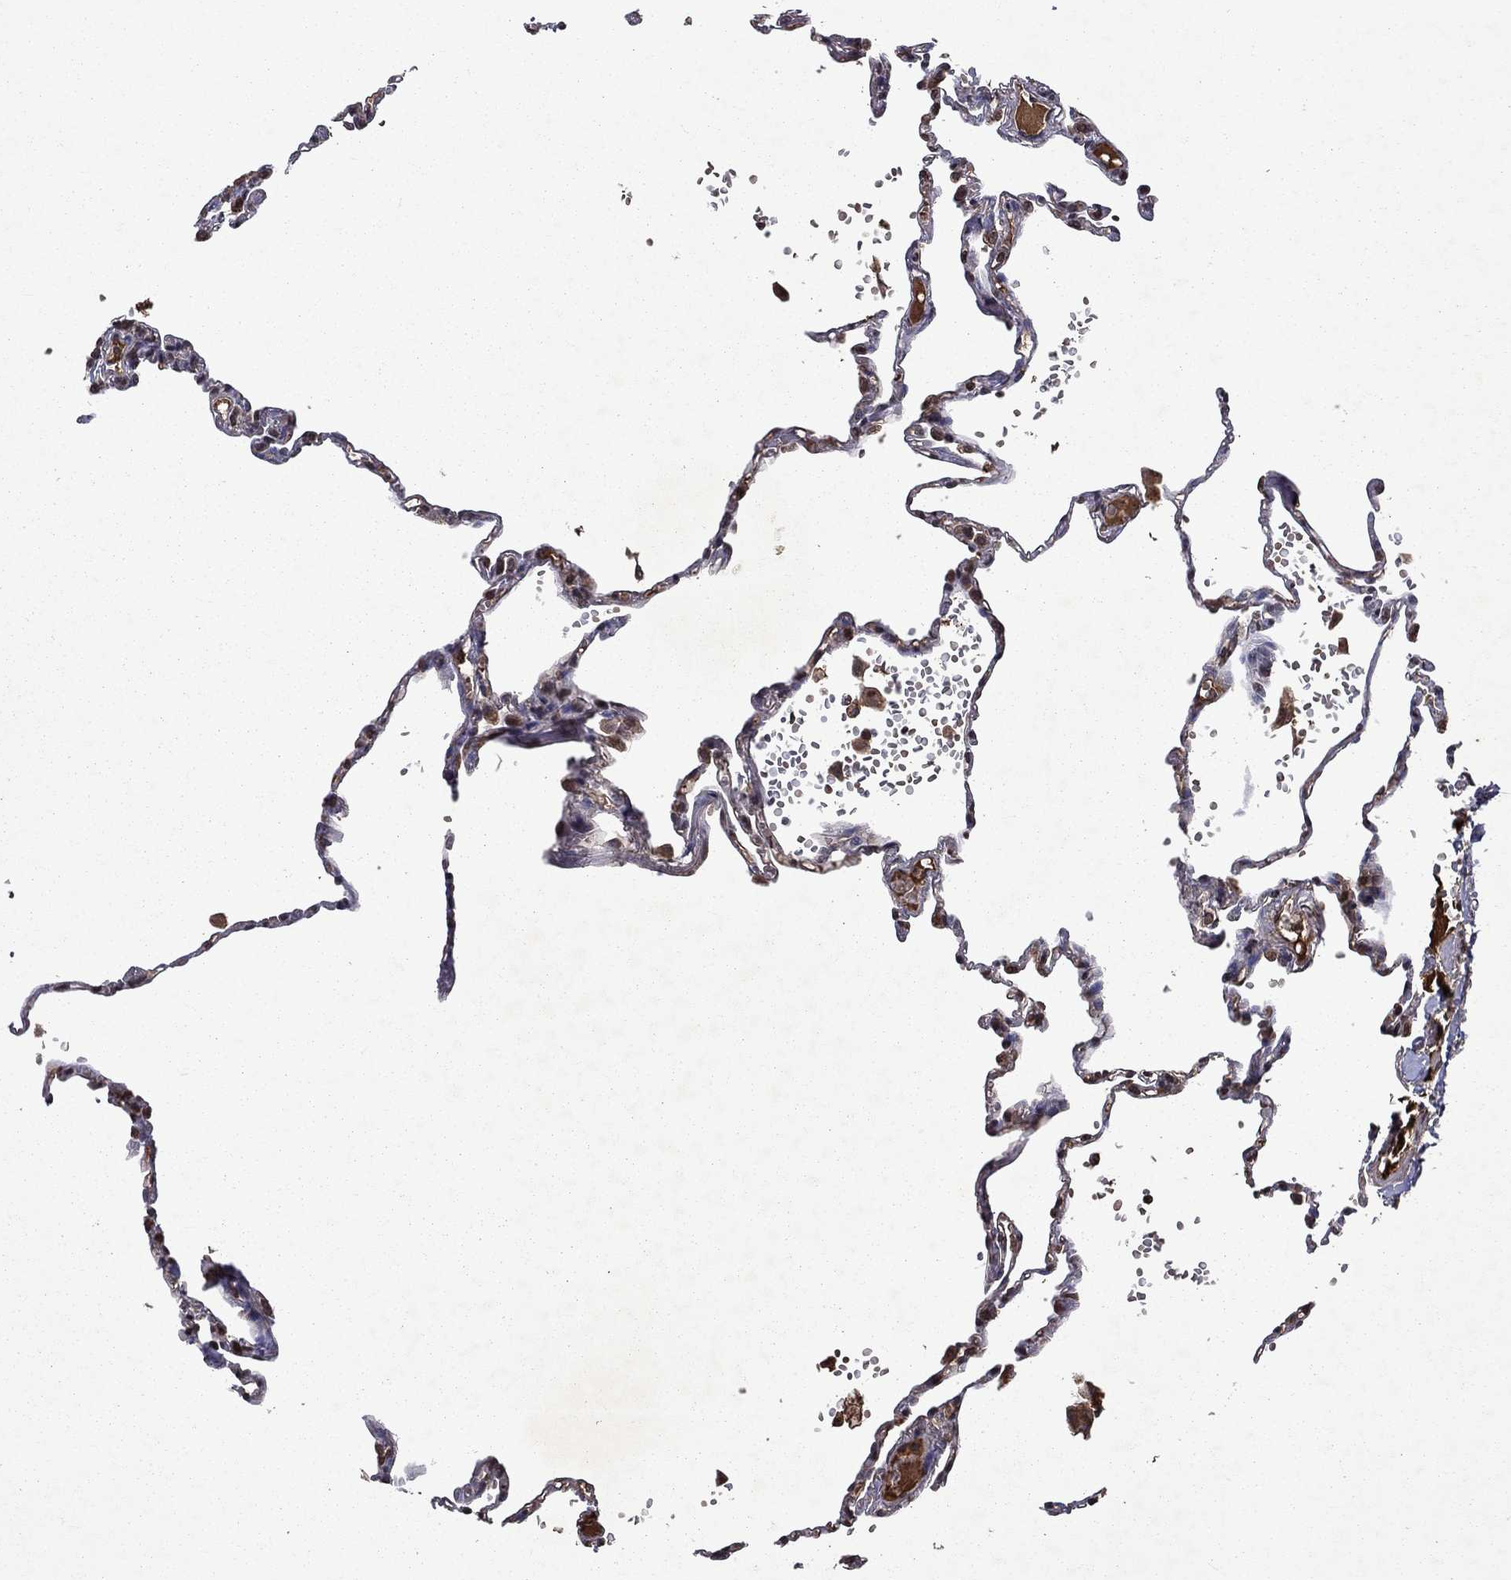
{"staining": {"intensity": "negative", "quantity": "none", "location": "none"}, "tissue": "lung", "cell_type": "Alveolar cells", "image_type": "normal", "snomed": [{"axis": "morphology", "description": "Normal tissue, NOS"}, {"axis": "topography", "description": "Lung"}], "caption": "The photomicrograph shows no staining of alveolar cells in normal lung. The staining was performed using DAB to visualize the protein expression in brown, while the nuclei were stained in blue with hematoxylin (Magnification: 20x).", "gene": "NLGN1", "patient": {"sex": "male", "age": 78}}